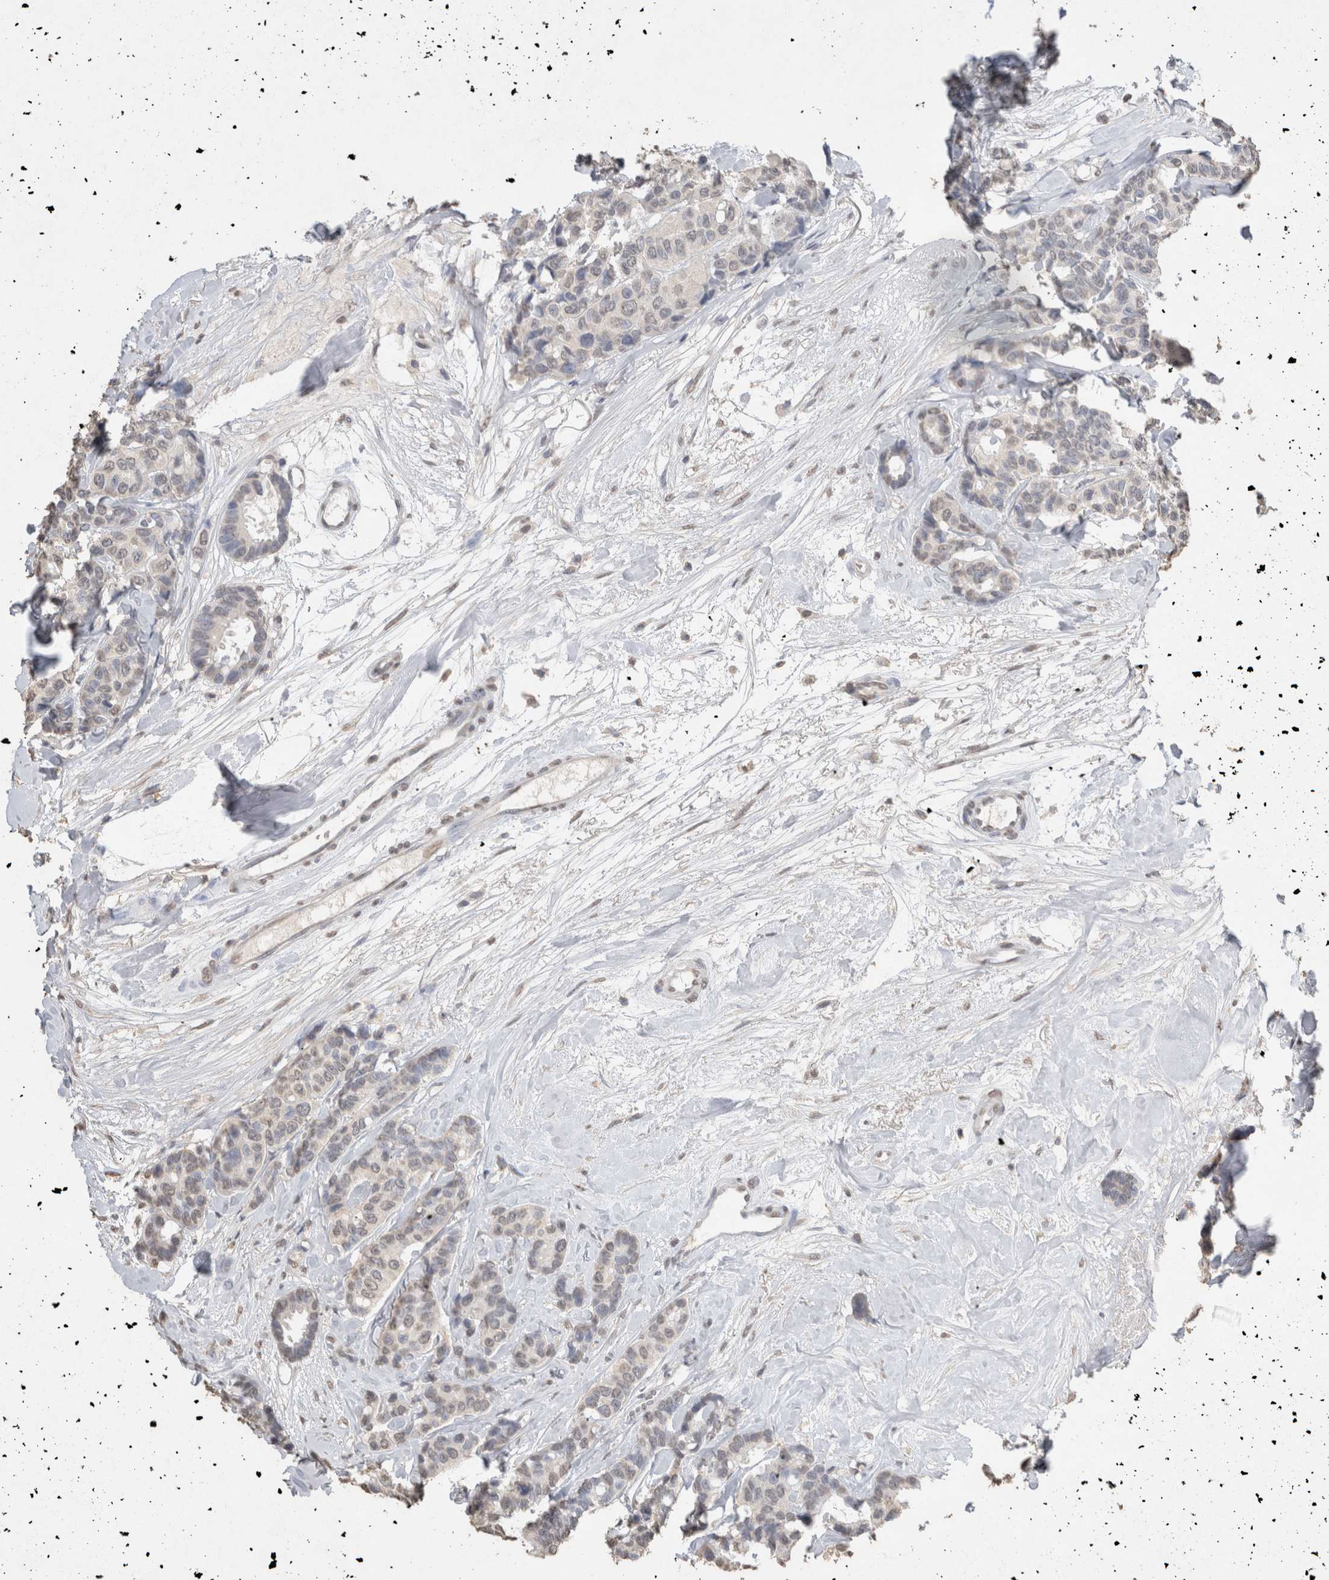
{"staining": {"intensity": "negative", "quantity": "none", "location": "none"}, "tissue": "breast cancer", "cell_type": "Tumor cells", "image_type": "cancer", "snomed": [{"axis": "morphology", "description": "Duct carcinoma"}, {"axis": "topography", "description": "Breast"}], "caption": "IHC of human breast cancer (intraductal carcinoma) shows no staining in tumor cells.", "gene": "LGALS2", "patient": {"sex": "female", "age": 87}}